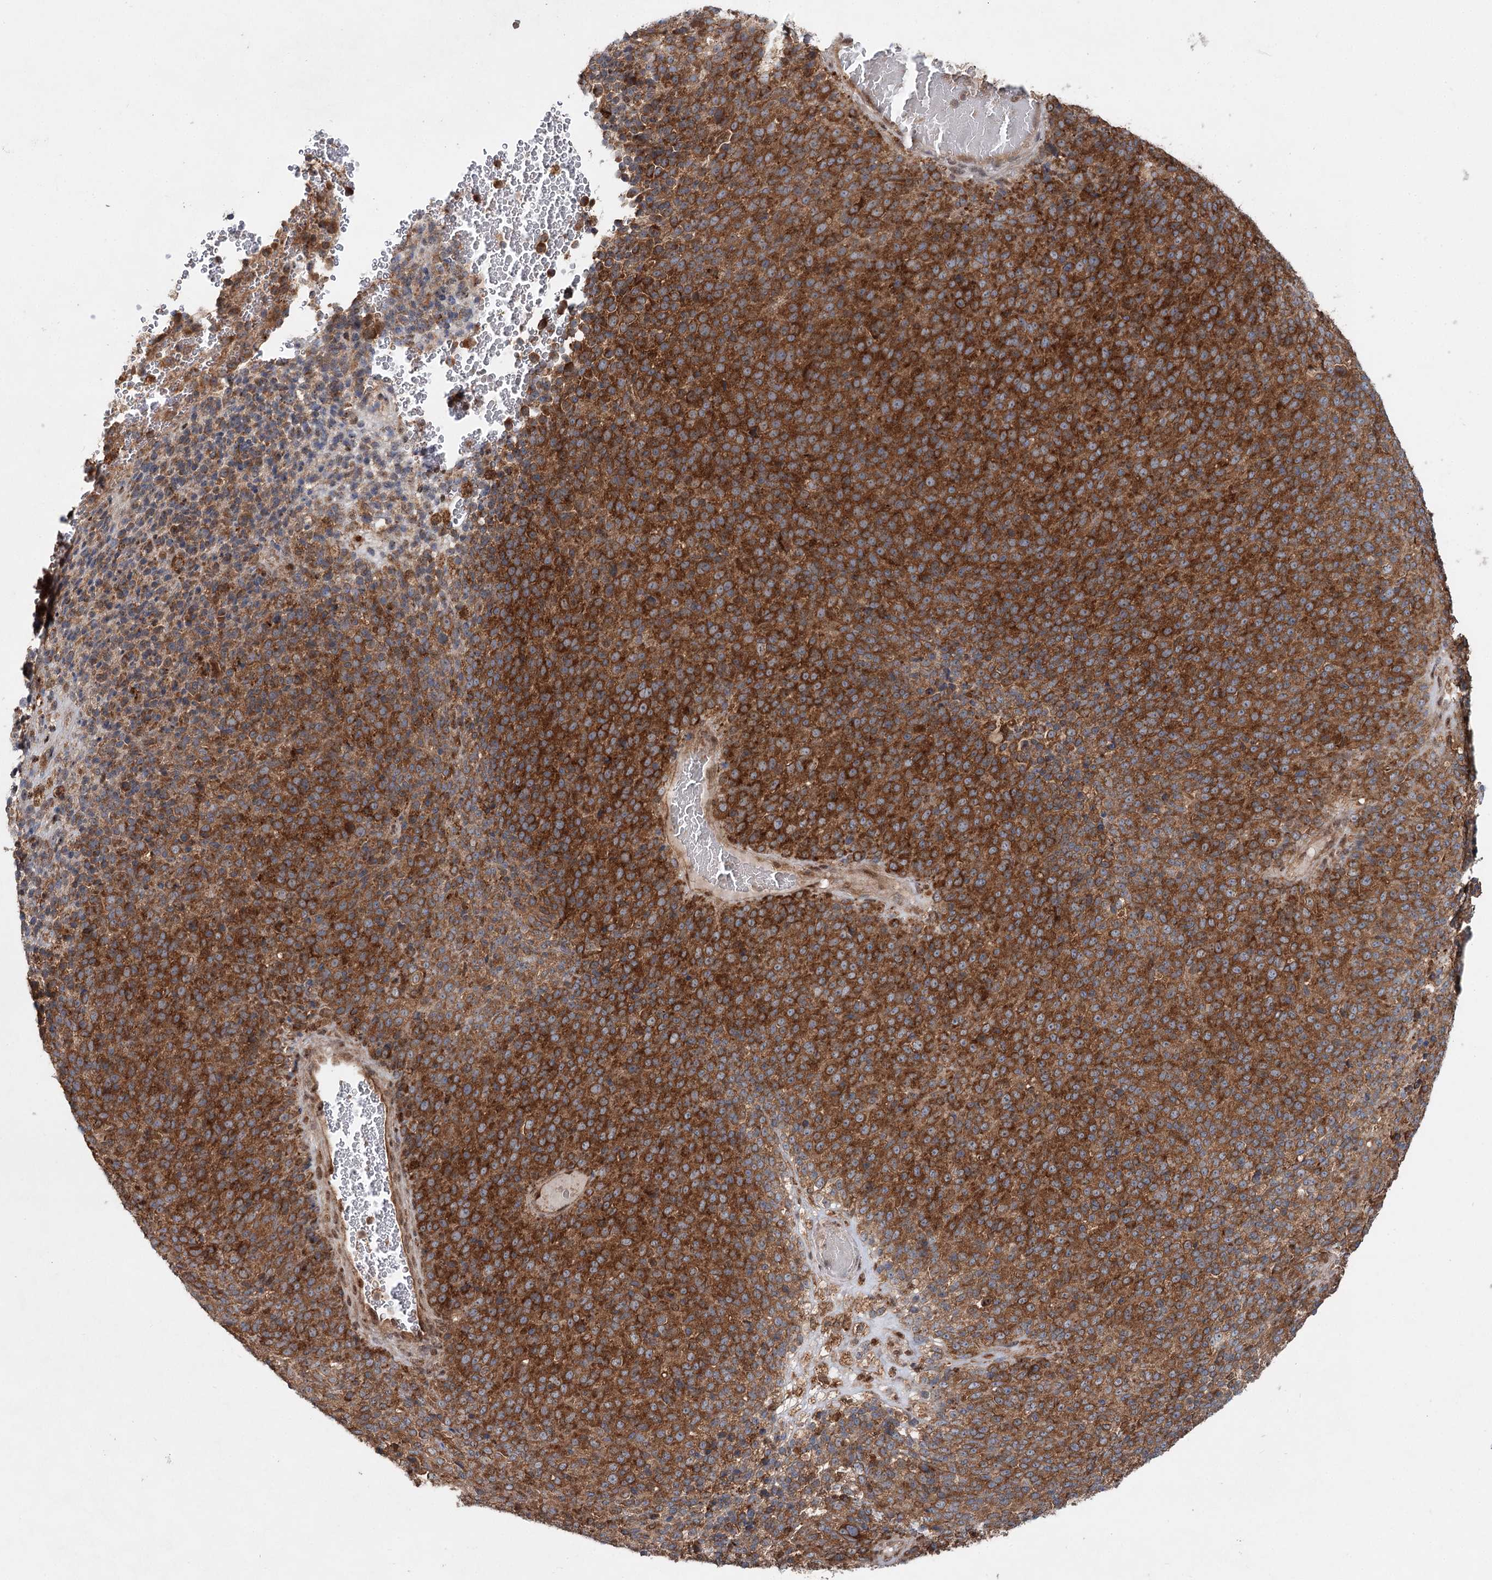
{"staining": {"intensity": "strong", "quantity": ">75%", "location": "cytoplasmic/membranous"}, "tissue": "melanoma", "cell_type": "Tumor cells", "image_type": "cancer", "snomed": [{"axis": "morphology", "description": "Malignant melanoma, Metastatic site"}, {"axis": "topography", "description": "Brain"}], "caption": "Protein staining of malignant melanoma (metastatic site) tissue demonstrates strong cytoplasmic/membranous positivity in about >75% of tumor cells.", "gene": "C12orf4", "patient": {"sex": "female", "age": 56}}